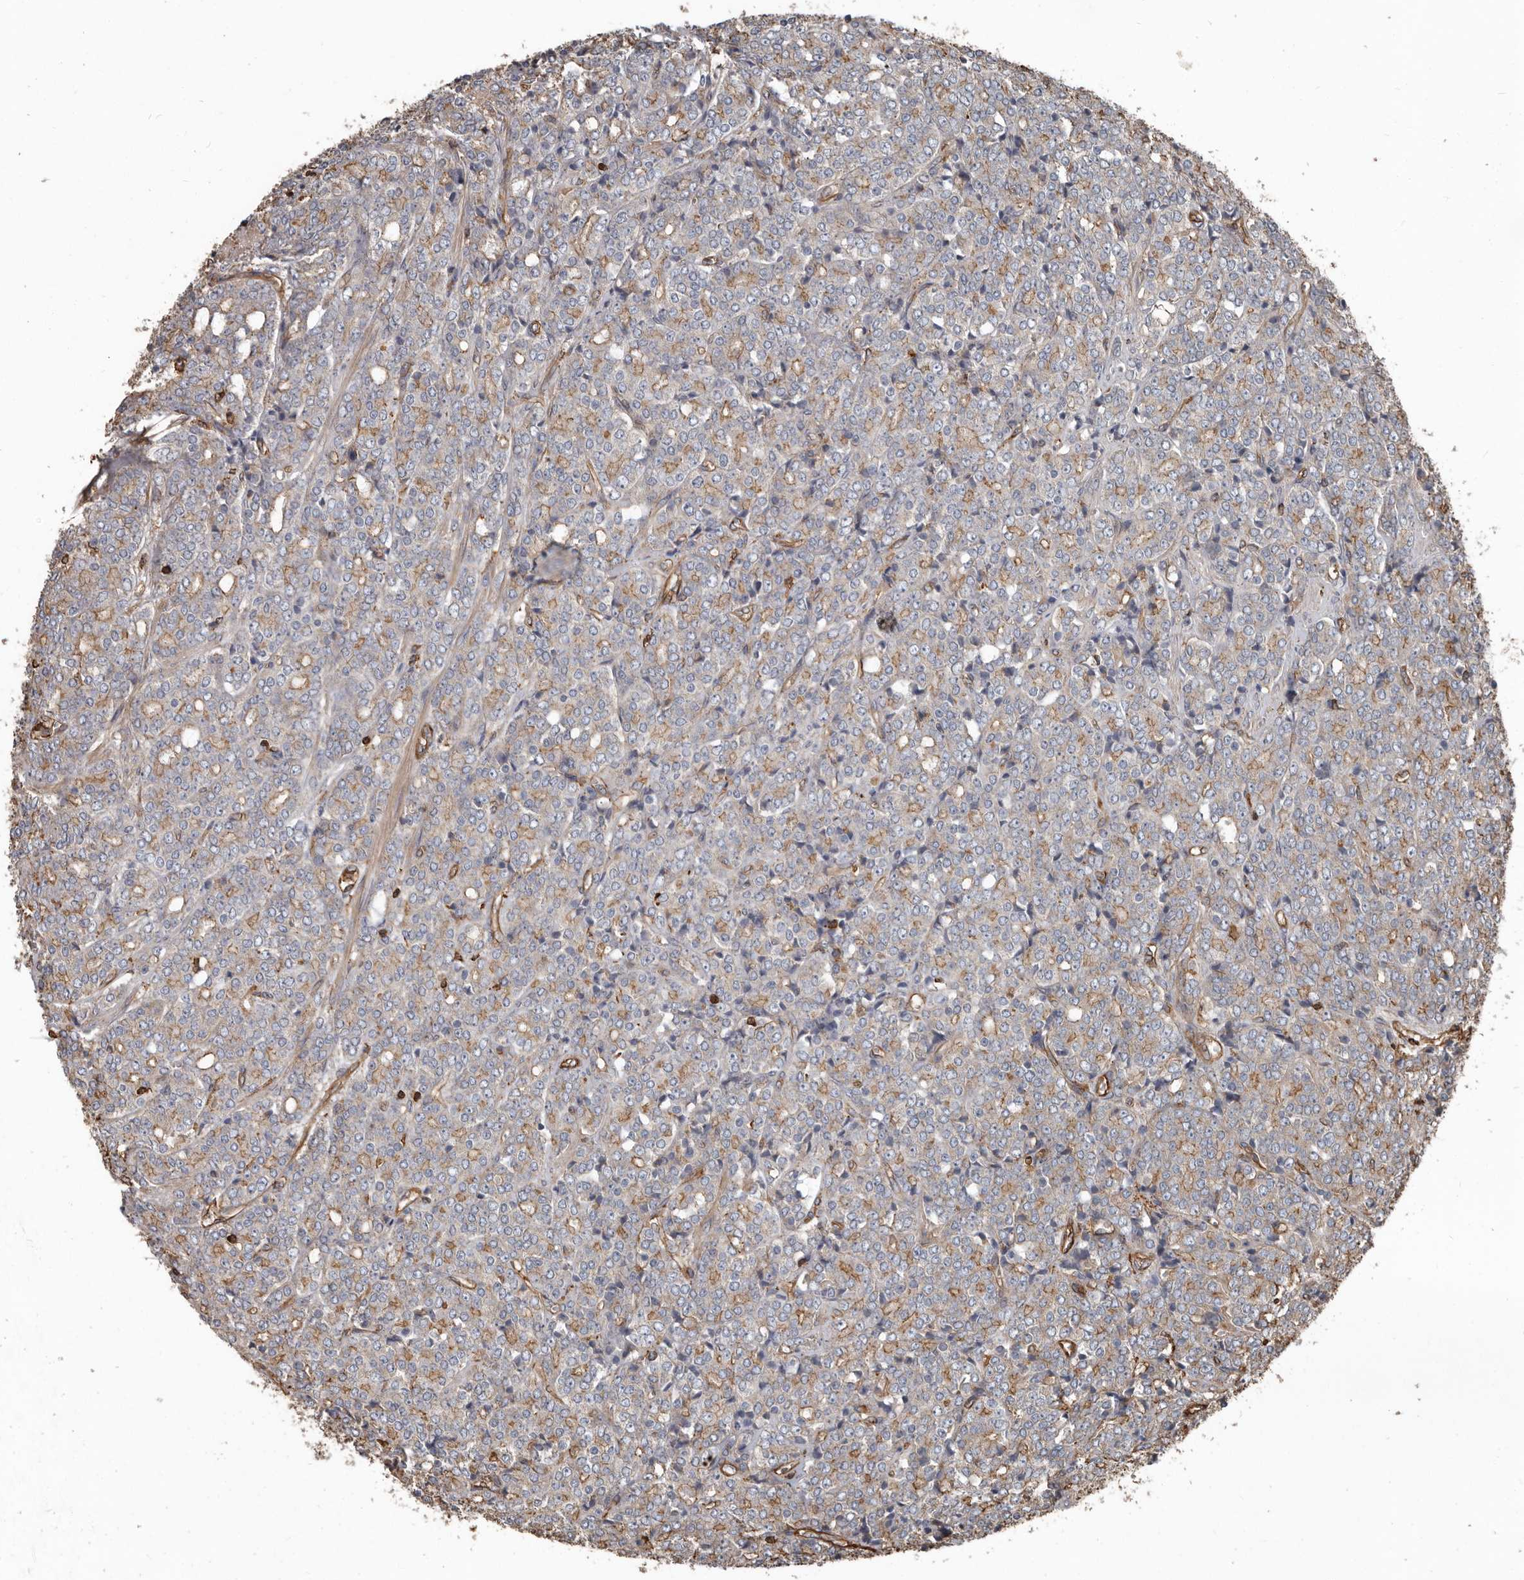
{"staining": {"intensity": "moderate", "quantity": "<25%", "location": "cytoplasmic/membranous"}, "tissue": "prostate cancer", "cell_type": "Tumor cells", "image_type": "cancer", "snomed": [{"axis": "morphology", "description": "Adenocarcinoma, High grade"}, {"axis": "topography", "description": "Prostate"}], "caption": "IHC micrograph of neoplastic tissue: prostate adenocarcinoma (high-grade) stained using immunohistochemistry (IHC) reveals low levels of moderate protein expression localized specifically in the cytoplasmic/membranous of tumor cells, appearing as a cytoplasmic/membranous brown color.", "gene": "DENND6B", "patient": {"sex": "male", "age": 62}}